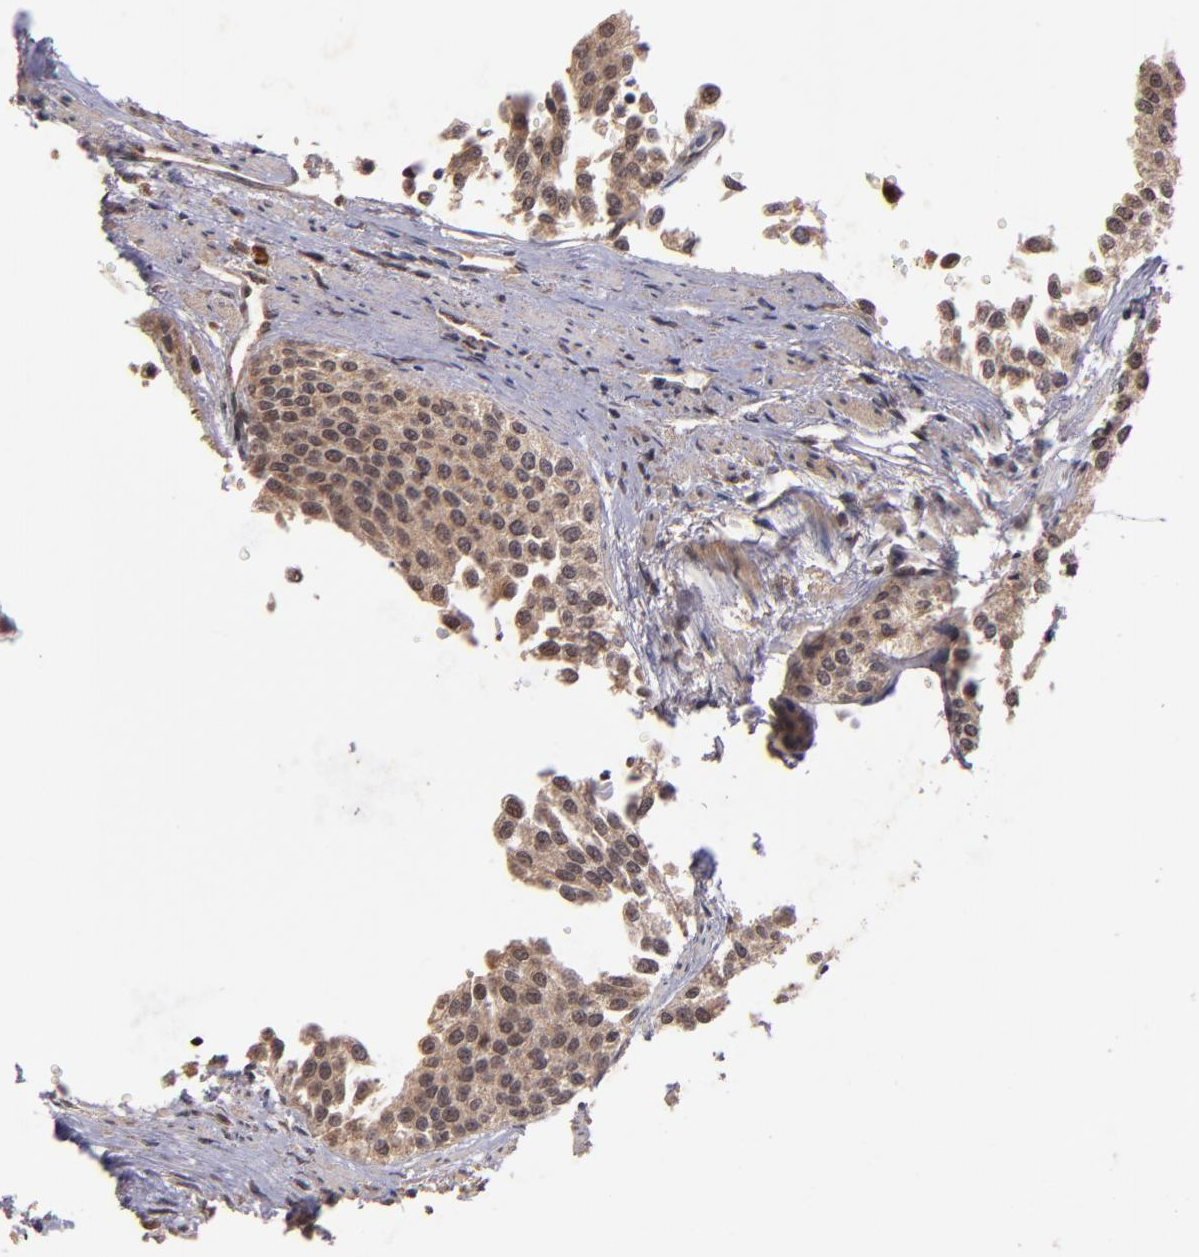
{"staining": {"intensity": "weak", "quantity": ">75%", "location": "cytoplasmic/membranous"}, "tissue": "urothelial cancer", "cell_type": "Tumor cells", "image_type": "cancer", "snomed": [{"axis": "morphology", "description": "Urothelial carcinoma, Low grade"}, {"axis": "topography", "description": "Urinary bladder"}], "caption": "Weak cytoplasmic/membranous protein staining is seen in about >75% of tumor cells in urothelial carcinoma (low-grade).", "gene": "RIOK3", "patient": {"sex": "female", "age": 73}}